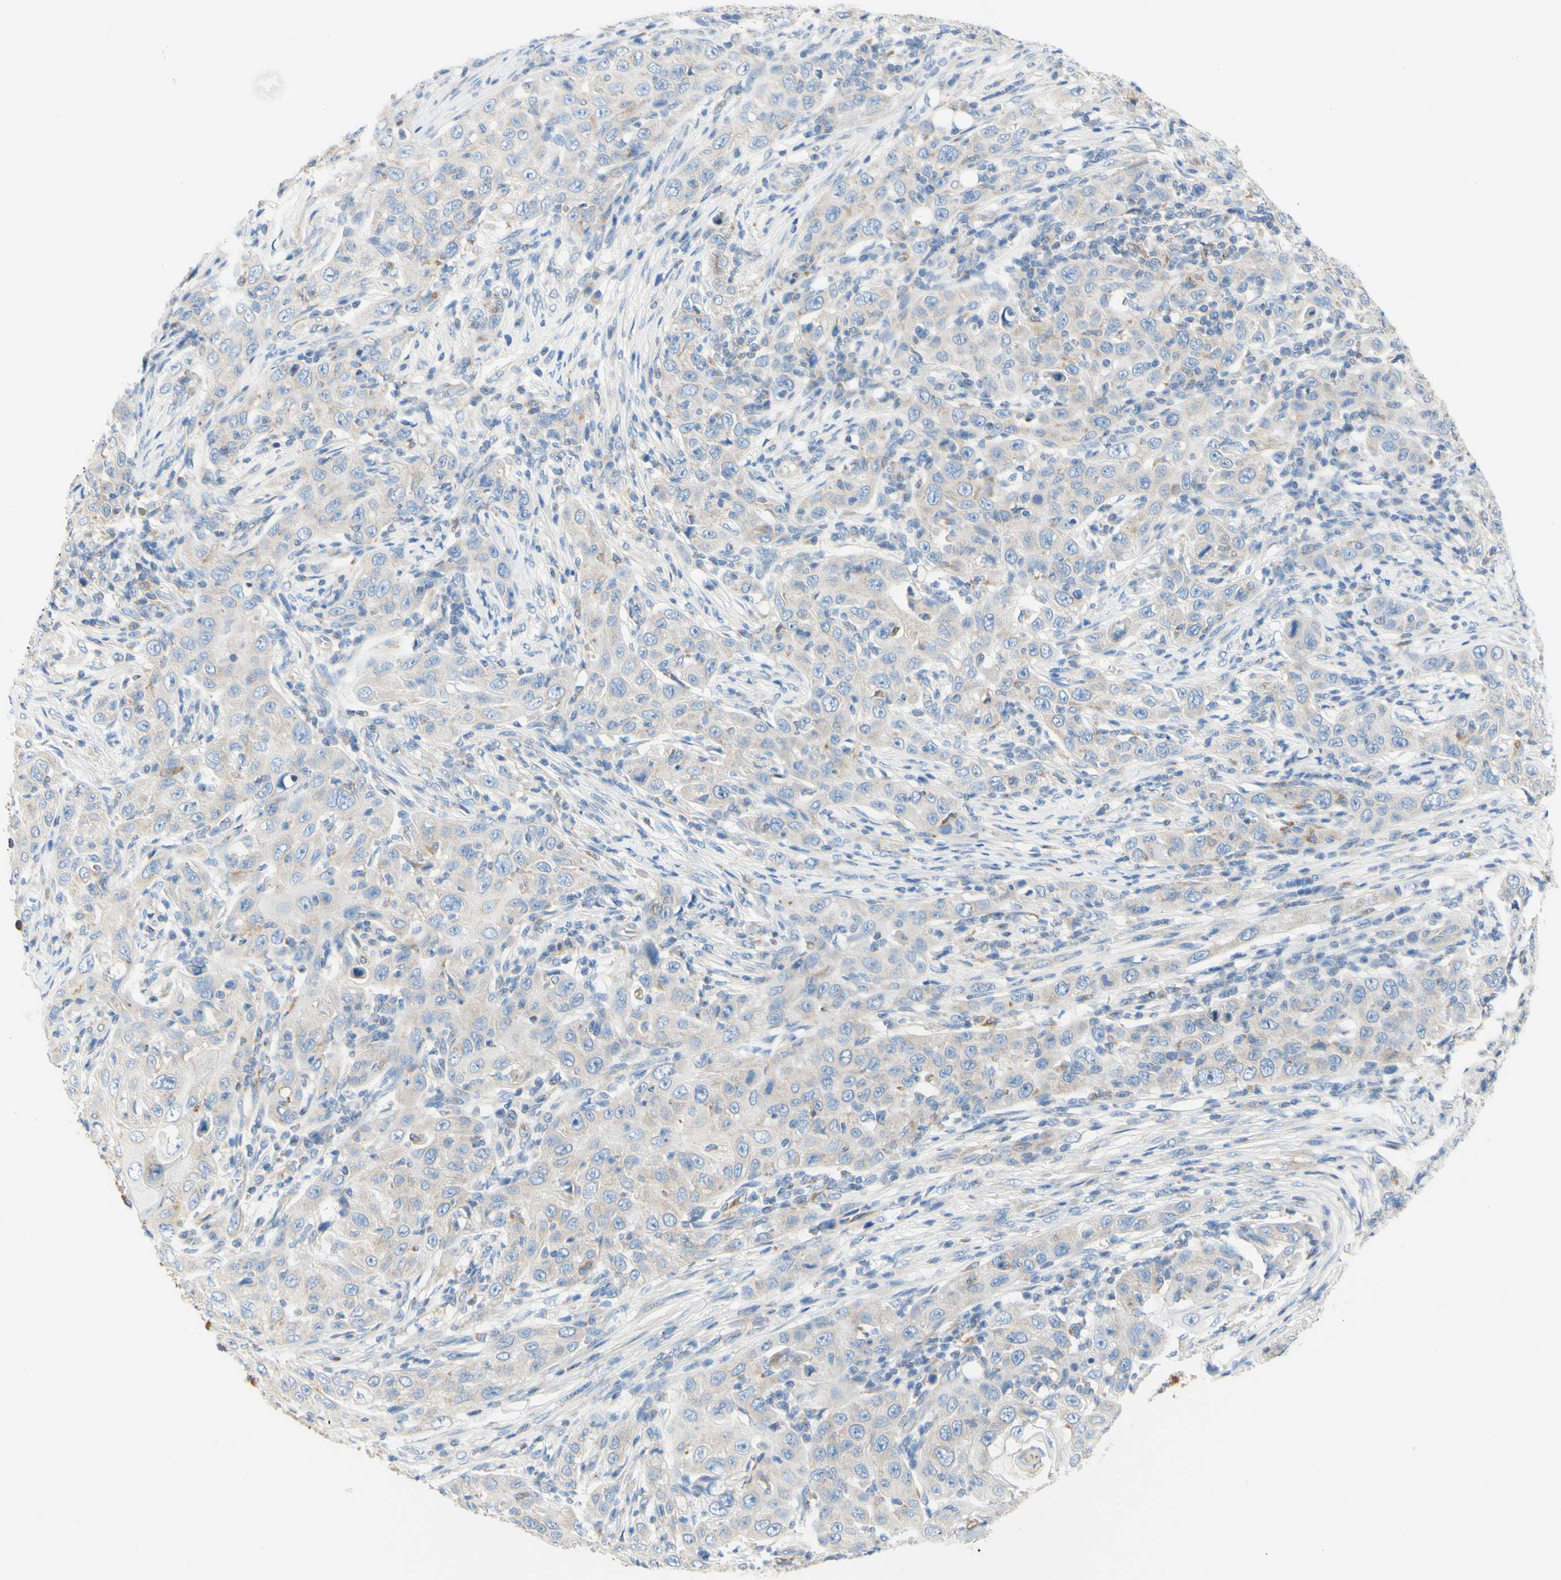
{"staining": {"intensity": "negative", "quantity": "none", "location": "none"}, "tissue": "skin cancer", "cell_type": "Tumor cells", "image_type": "cancer", "snomed": [{"axis": "morphology", "description": "Squamous cell carcinoma, NOS"}, {"axis": "topography", "description": "Skin"}], "caption": "Tumor cells show no significant staining in squamous cell carcinoma (skin).", "gene": "RETREG2", "patient": {"sex": "female", "age": 88}}